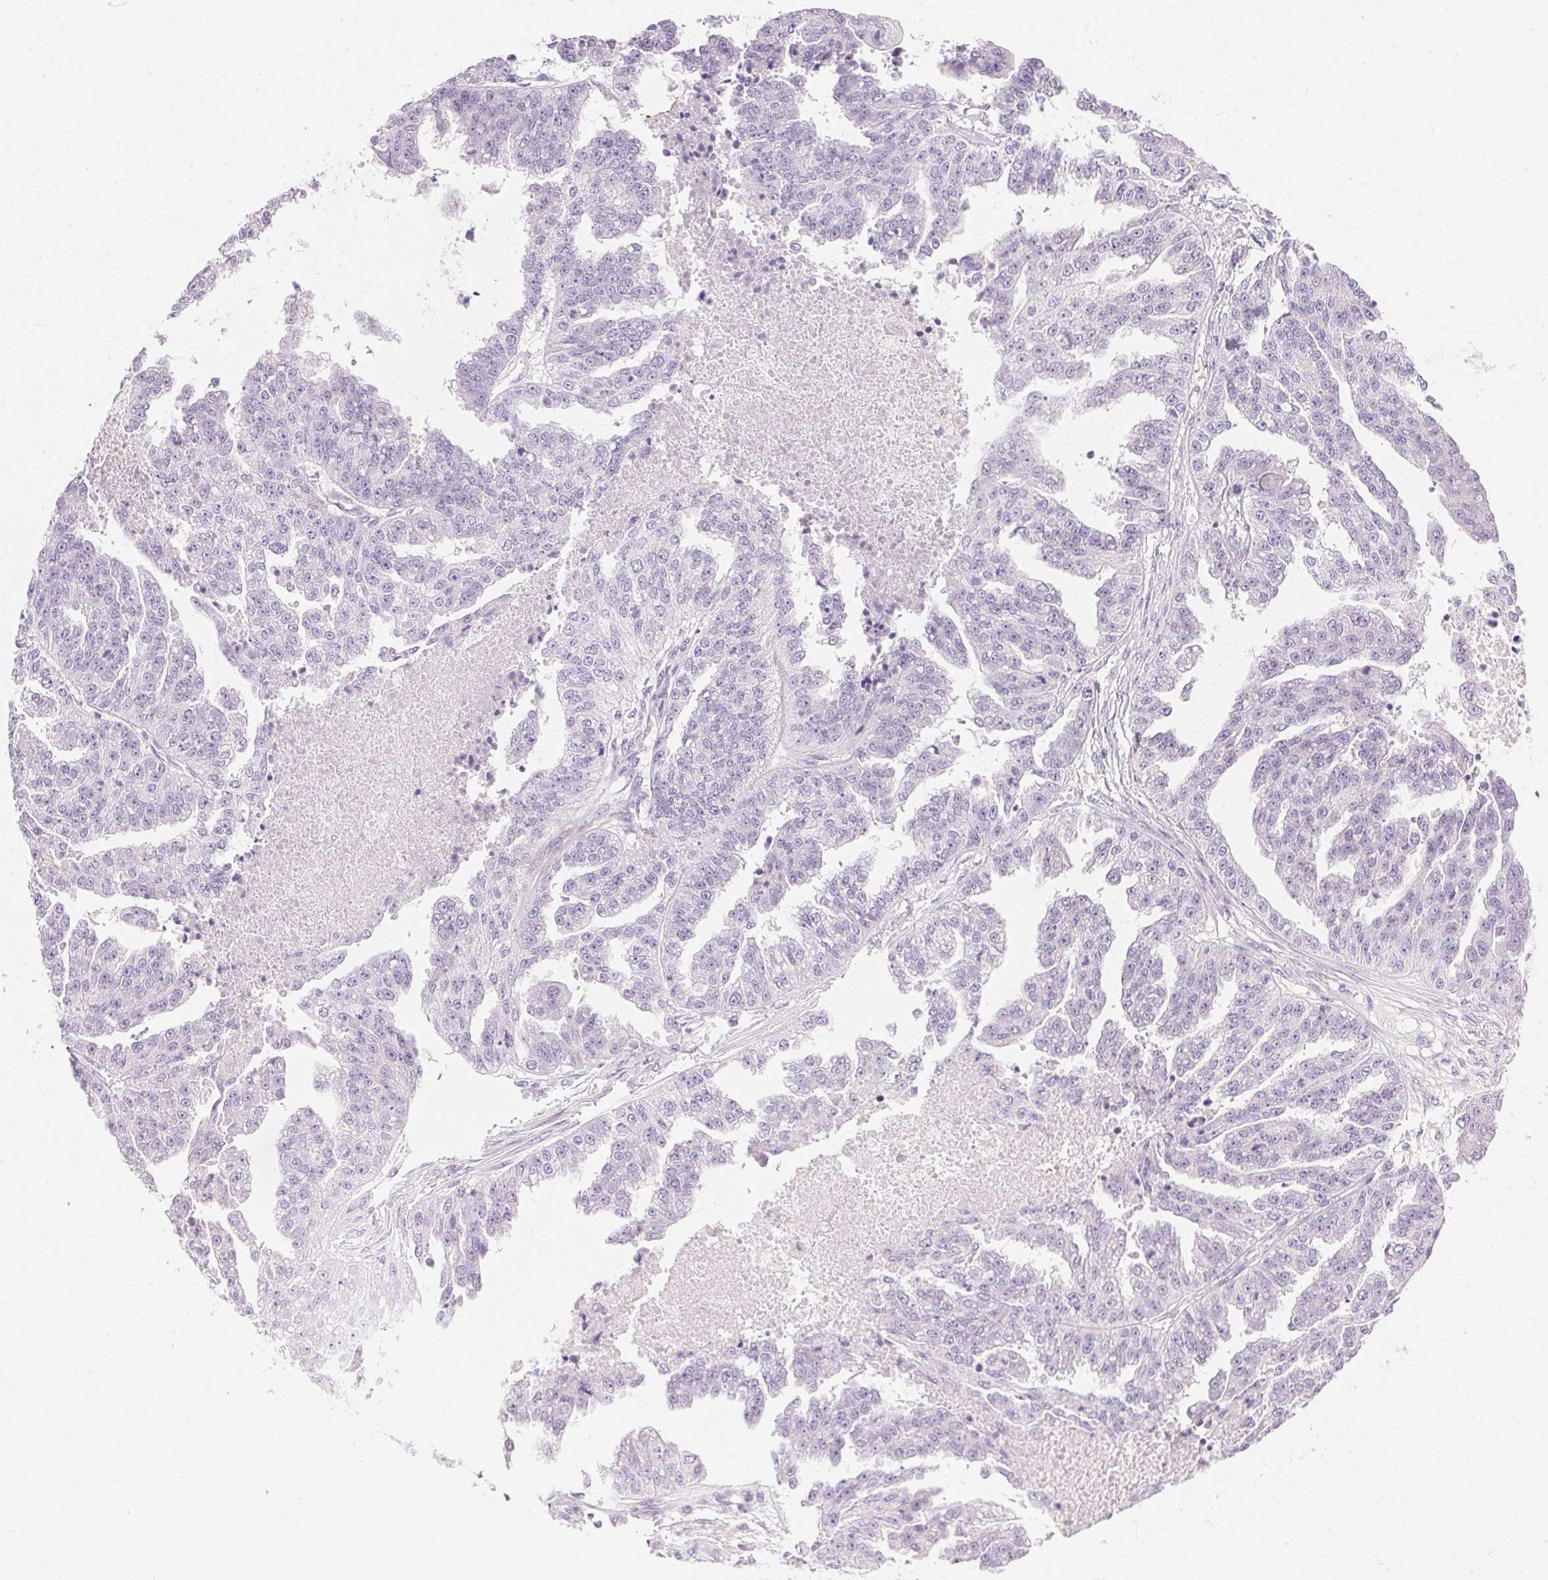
{"staining": {"intensity": "negative", "quantity": "none", "location": "none"}, "tissue": "ovarian cancer", "cell_type": "Tumor cells", "image_type": "cancer", "snomed": [{"axis": "morphology", "description": "Cystadenocarcinoma, serous, NOS"}, {"axis": "topography", "description": "Ovary"}], "caption": "Immunohistochemical staining of ovarian serous cystadenocarcinoma reveals no significant positivity in tumor cells.", "gene": "TEKT1", "patient": {"sex": "female", "age": 58}}